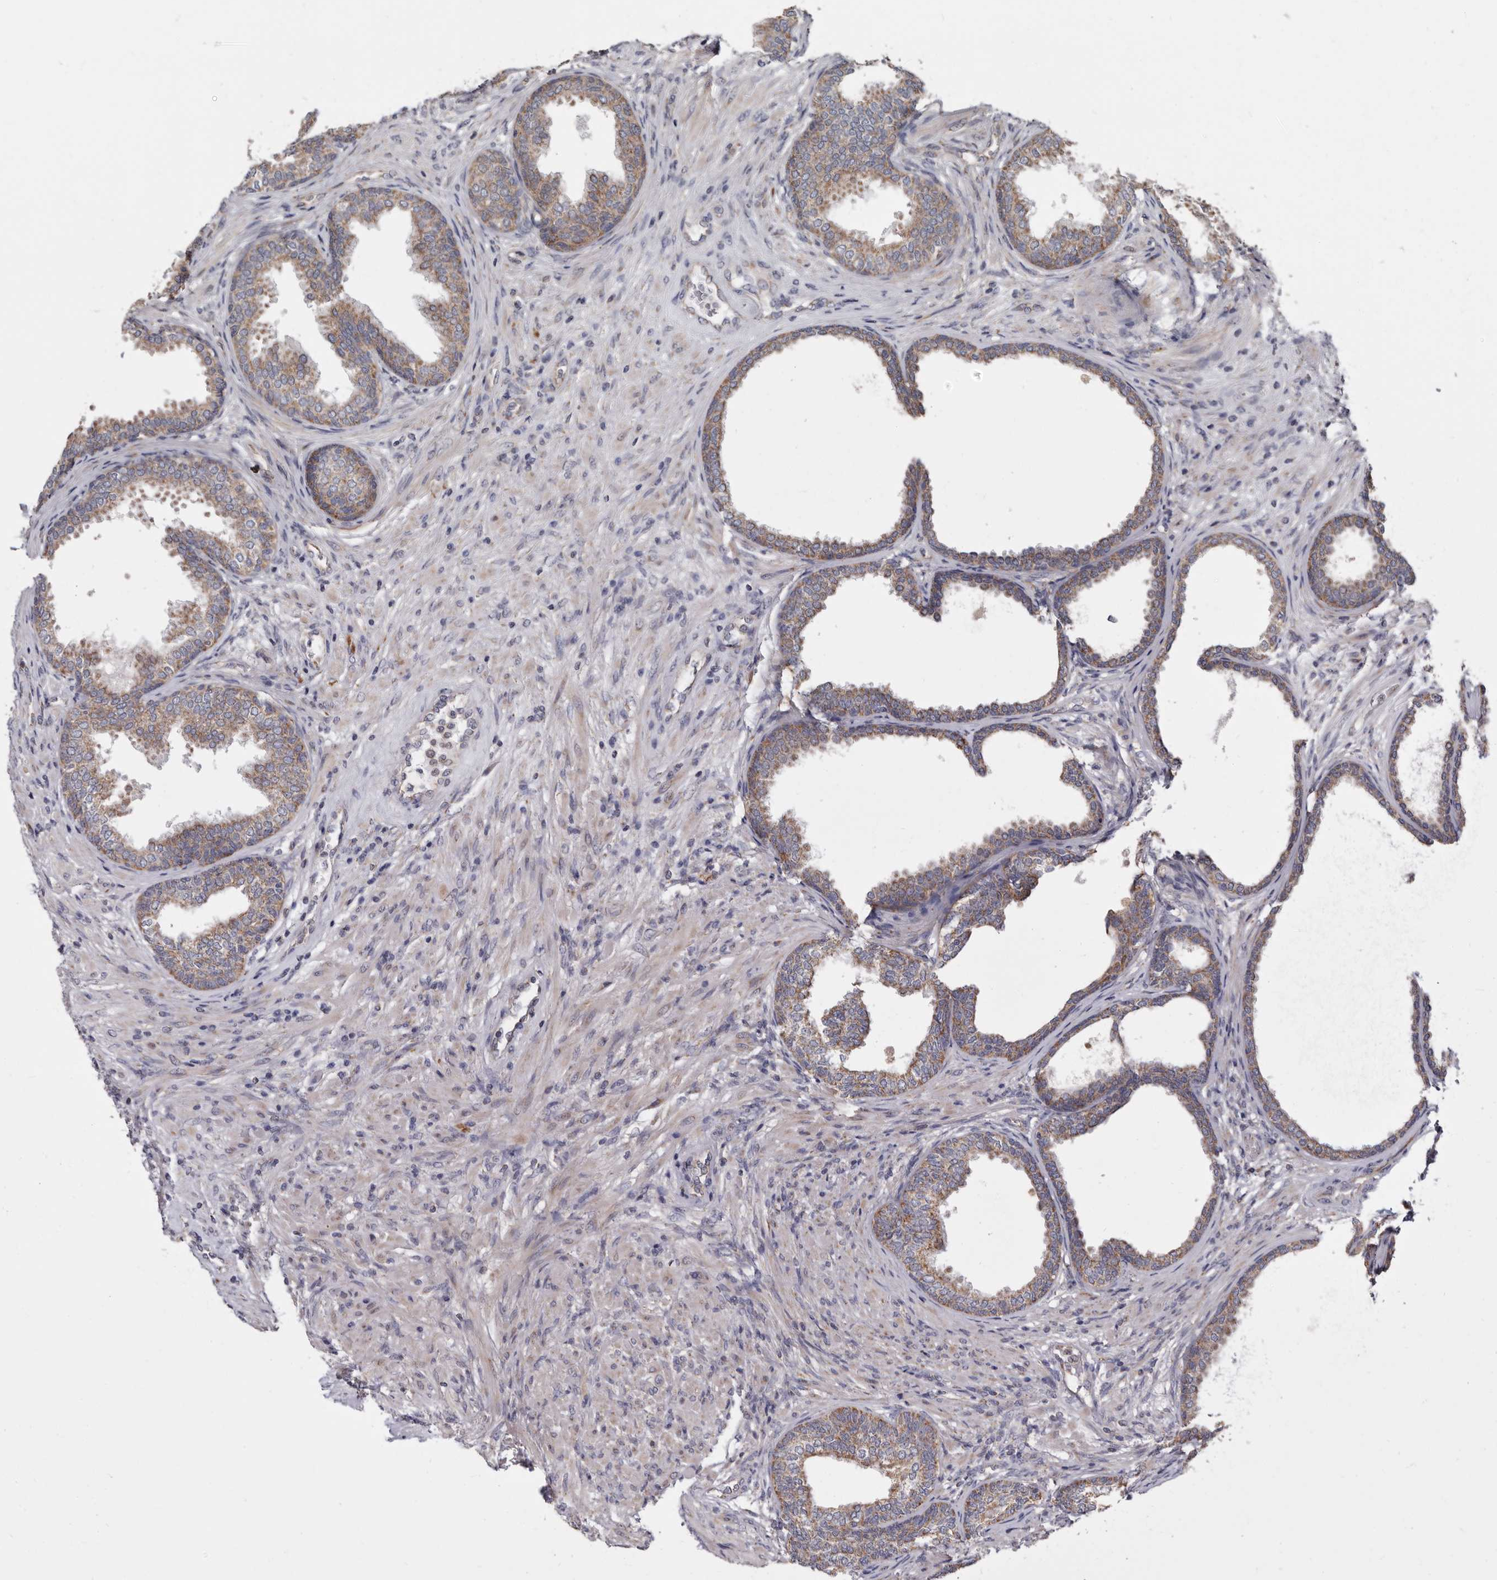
{"staining": {"intensity": "weak", "quantity": ">75%", "location": "cytoplasmic/membranous"}, "tissue": "prostate", "cell_type": "Glandular cells", "image_type": "normal", "snomed": [{"axis": "morphology", "description": "Normal tissue, NOS"}, {"axis": "topography", "description": "Prostate"}], "caption": "Immunohistochemistry (IHC) (DAB) staining of unremarkable prostate demonstrates weak cytoplasmic/membranous protein staining in about >75% of glandular cells. The staining is performed using DAB (3,3'-diaminobenzidine) brown chromogen to label protein expression. The nuclei are counter-stained blue using hematoxylin.", "gene": "MRPL18", "patient": {"sex": "male", "age": 76}}